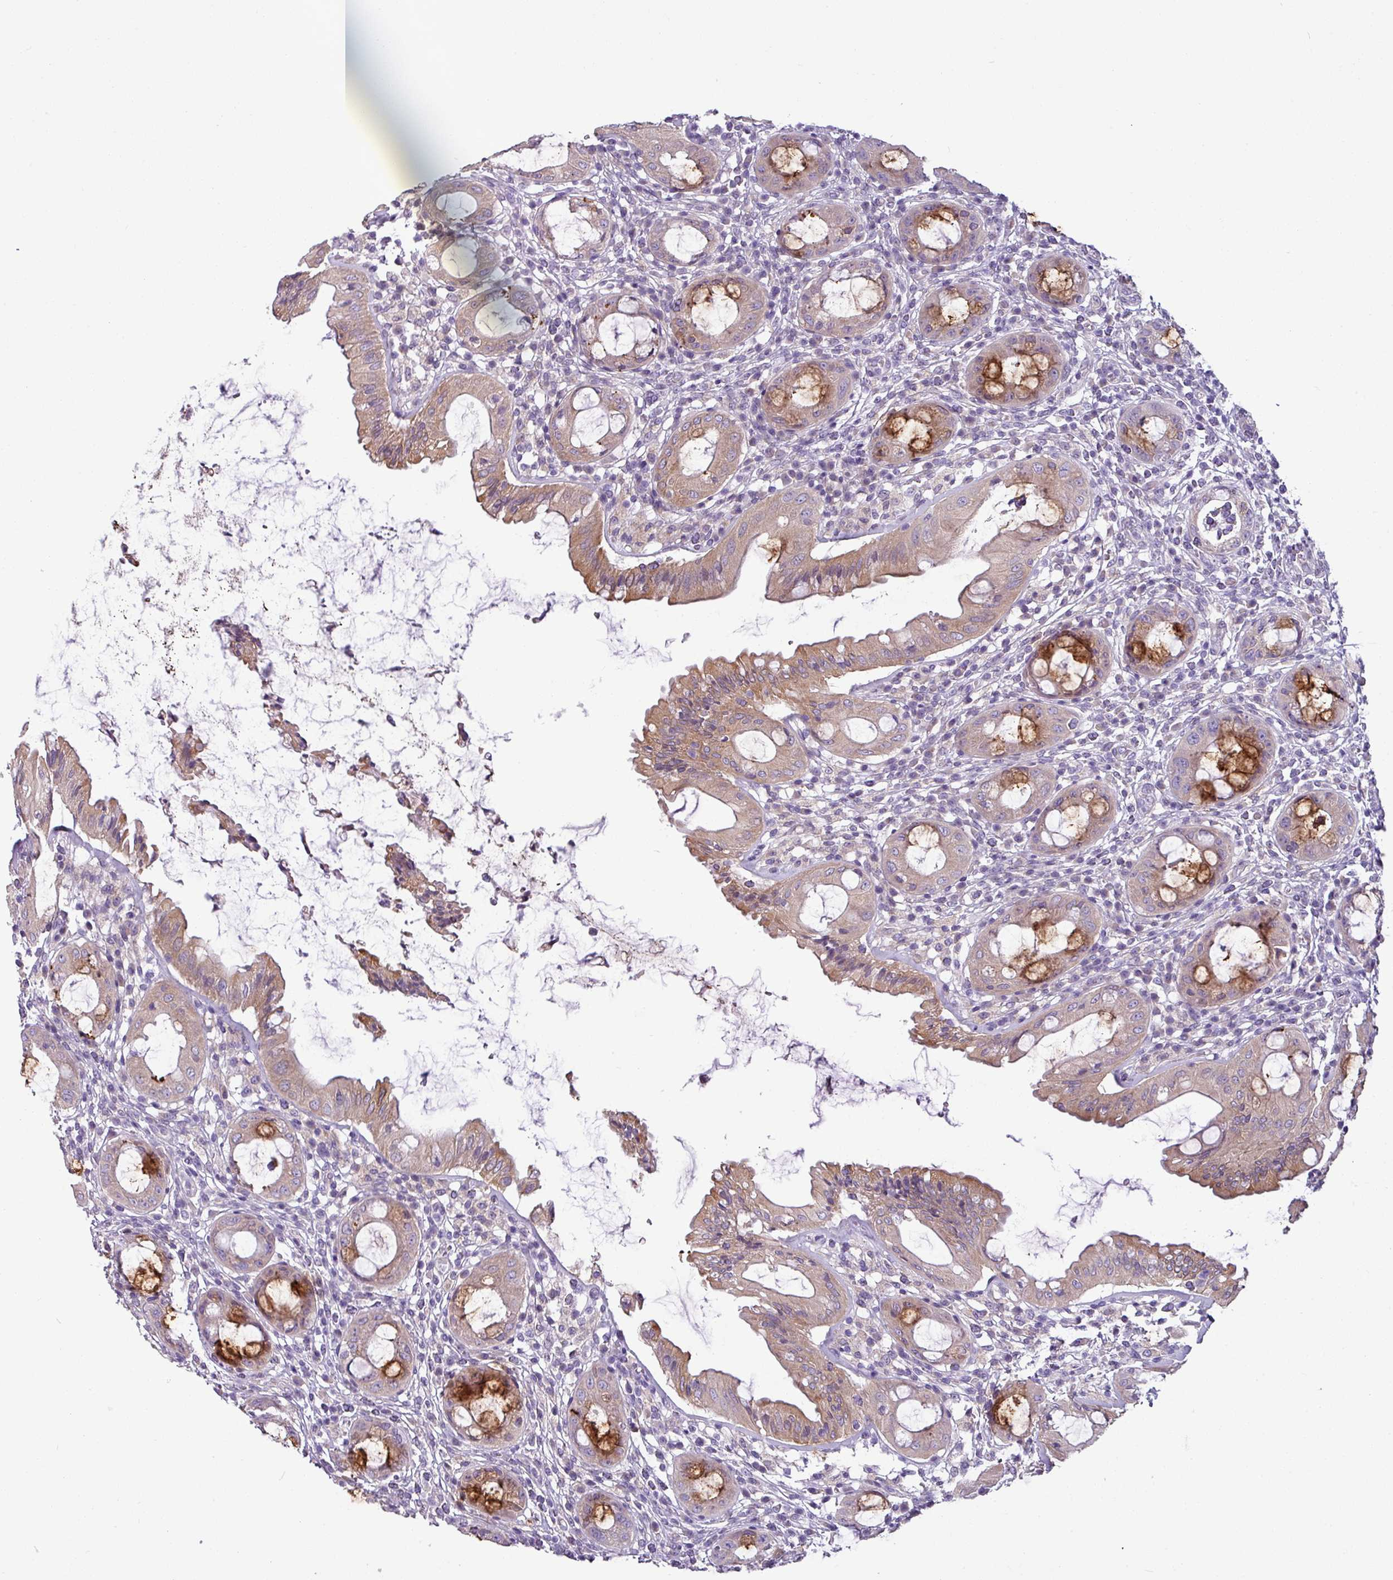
{"staining": {"intensity": "strong", "quantity": "25%-75%", "location": "cytoplasmic/membranous"}, "tissue": "rectum", "cell_type": "Glandular cells", "image_type": "normal", "snomed": [{"axis": "morphology", "description": "Normal tissue, NOS"}, {"axis": "topography", "description": "Rectum"}], "caption": "Immunohistochemistry (IHC) of normal human rectum exhibits high levels of strong cytoplasmic/membranous staining in about 25%-75% of glandular cells. Using DAB (brown) and hematoxylin (blue) stains, captured at high magnification using brightfield microscopy.", "gene": "TOR1AIP2", "patient": {"sex": "female", "age": 57}}